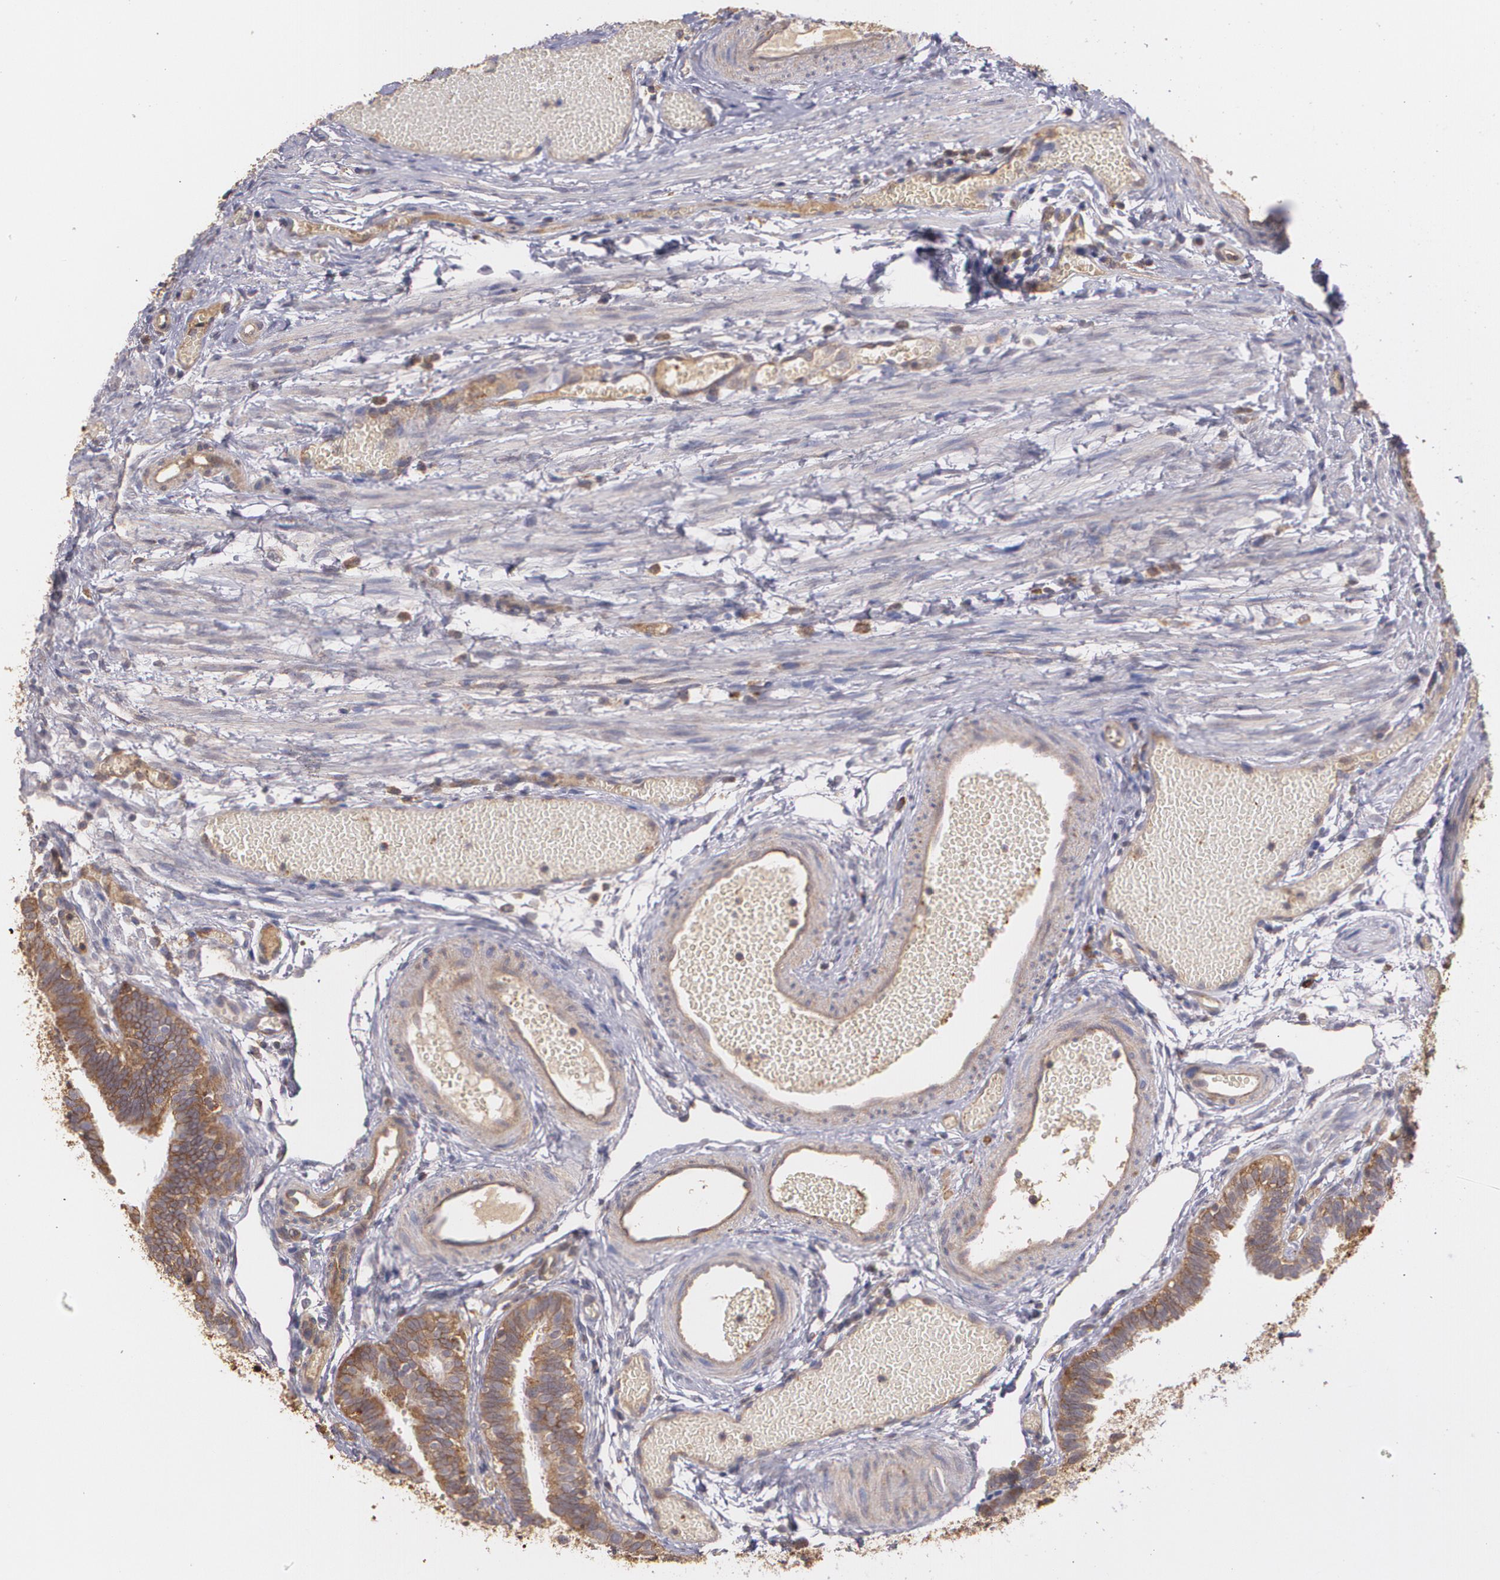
{"staining": {"intensity": "strong", "quantity": ">75%", "location": "cytoplasmic/membranous"}, "tissue": "fallopian tube", "cell_type": "Glandular cells", "image_type": "normal", "snomed": [{"axis": "morphology", "description": "Normal tissue, NOS"}, {"axis": "topography", "description": "Fallopian tube"}], "caption": "Immunohistochemistry (IHC) (DAB) staining of unremarkable fallopian tube exhibits strong cytoplasmic/membranous protein positivity in about >75% of glandular cells. (brown staining indicates protein expression, while blue staining denotes nuclei).", "gene": "ECE1", "patient": {"sex": "female", "age": 29}}